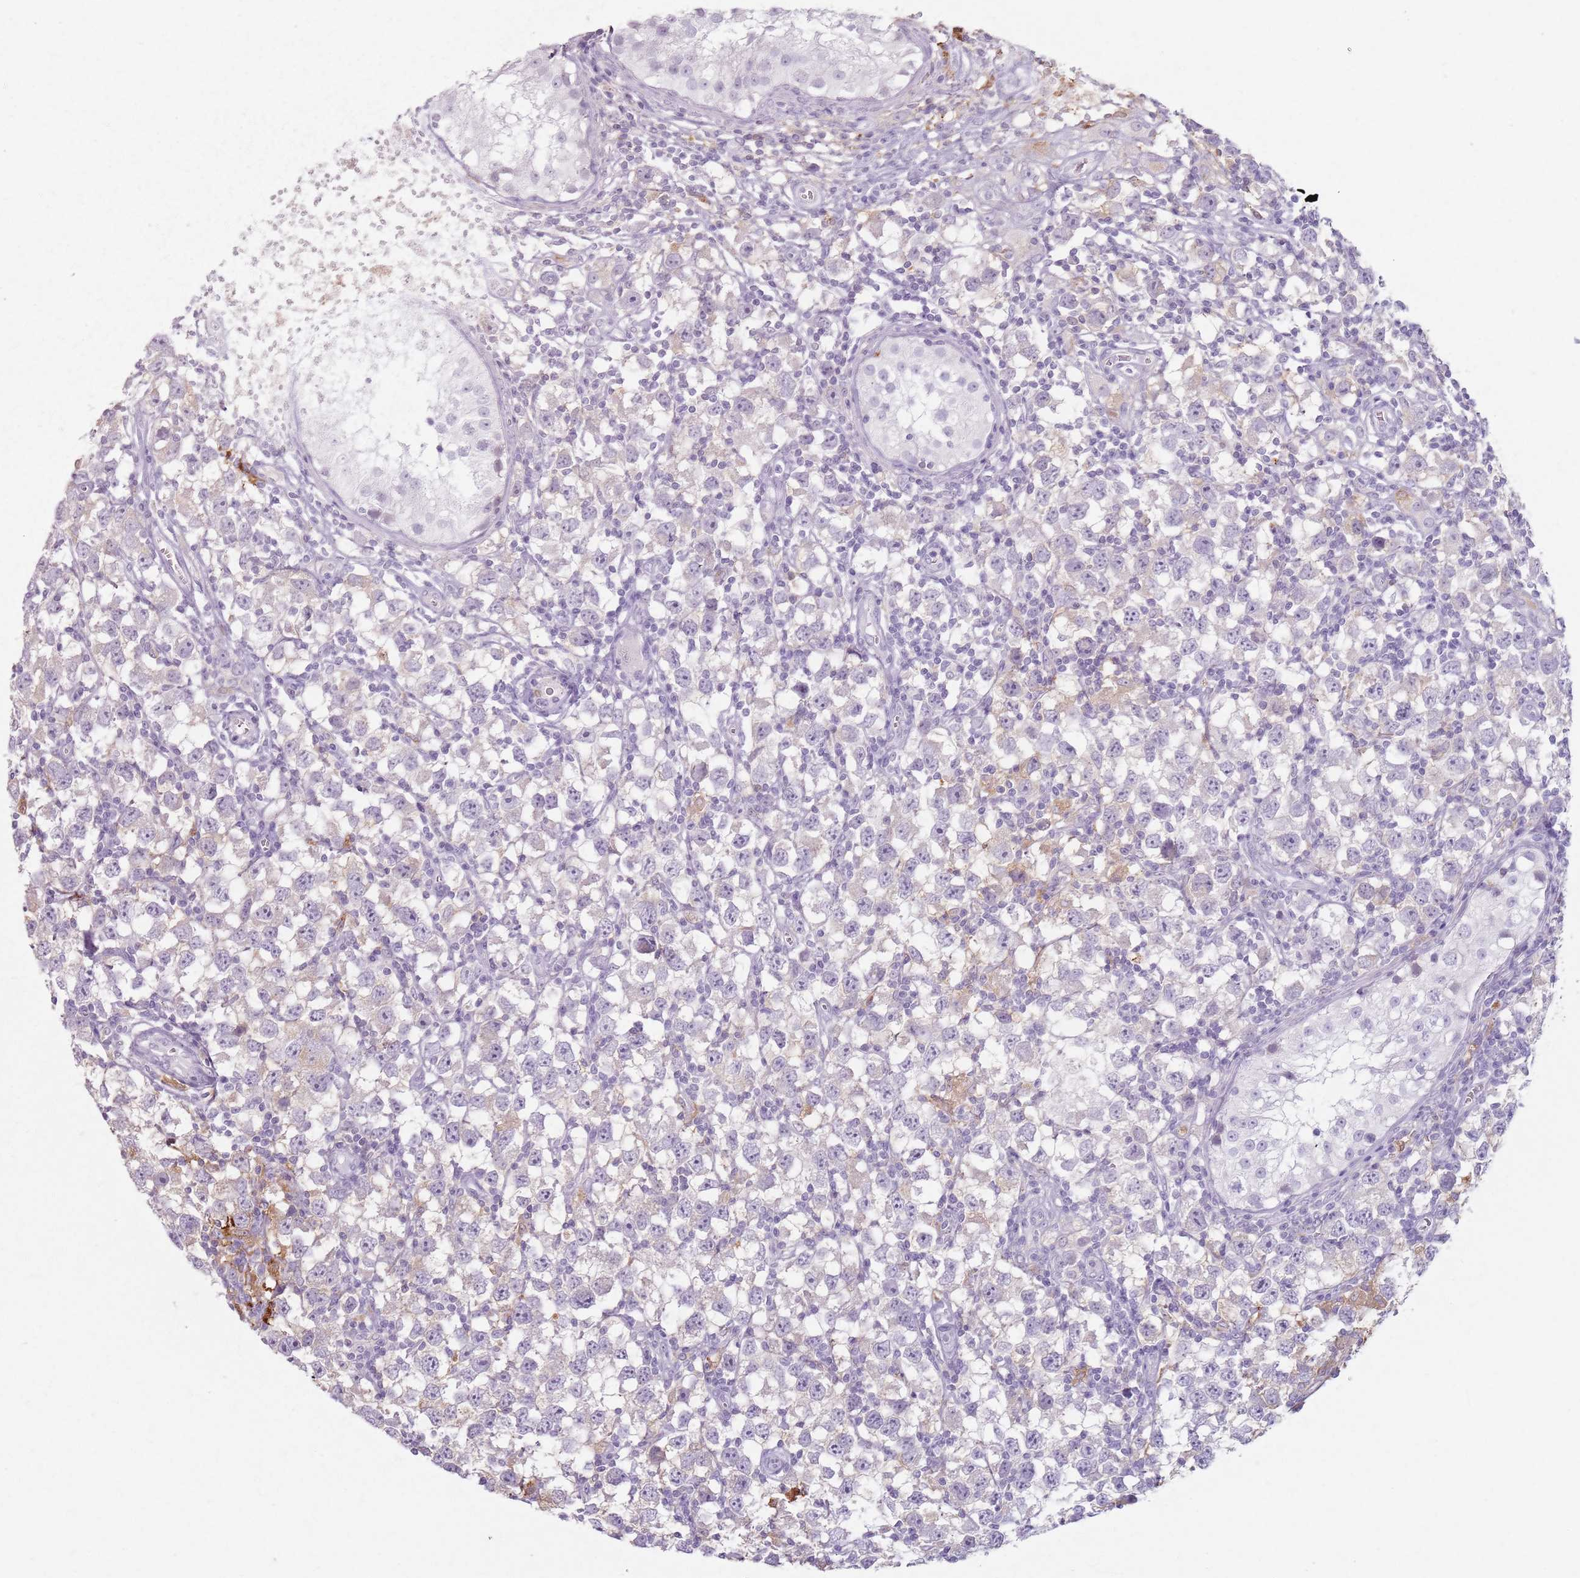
{"staining": {"intensity": "negative", "quantity": "none", "location": "none"}, "tissue": "testis cancer", "cell_type": "Tumor cells", "image_type": "cancer", "snomed": [{"axis": "morphology", "description": "Seminoma, NOS"}, {"axis": "morphology", "description": "Carcinoma, Embryonal, NOS"}, {"axis": "topography", "description": "Testis"}], "caption": "DAB (3,3'-diaminobenzidine) immunohistochemical staining of human testis cancer reveals no significant expression in tumor cells.", "gene": "GDPGP1", "patient": {"sex": "male", "age": 29}}